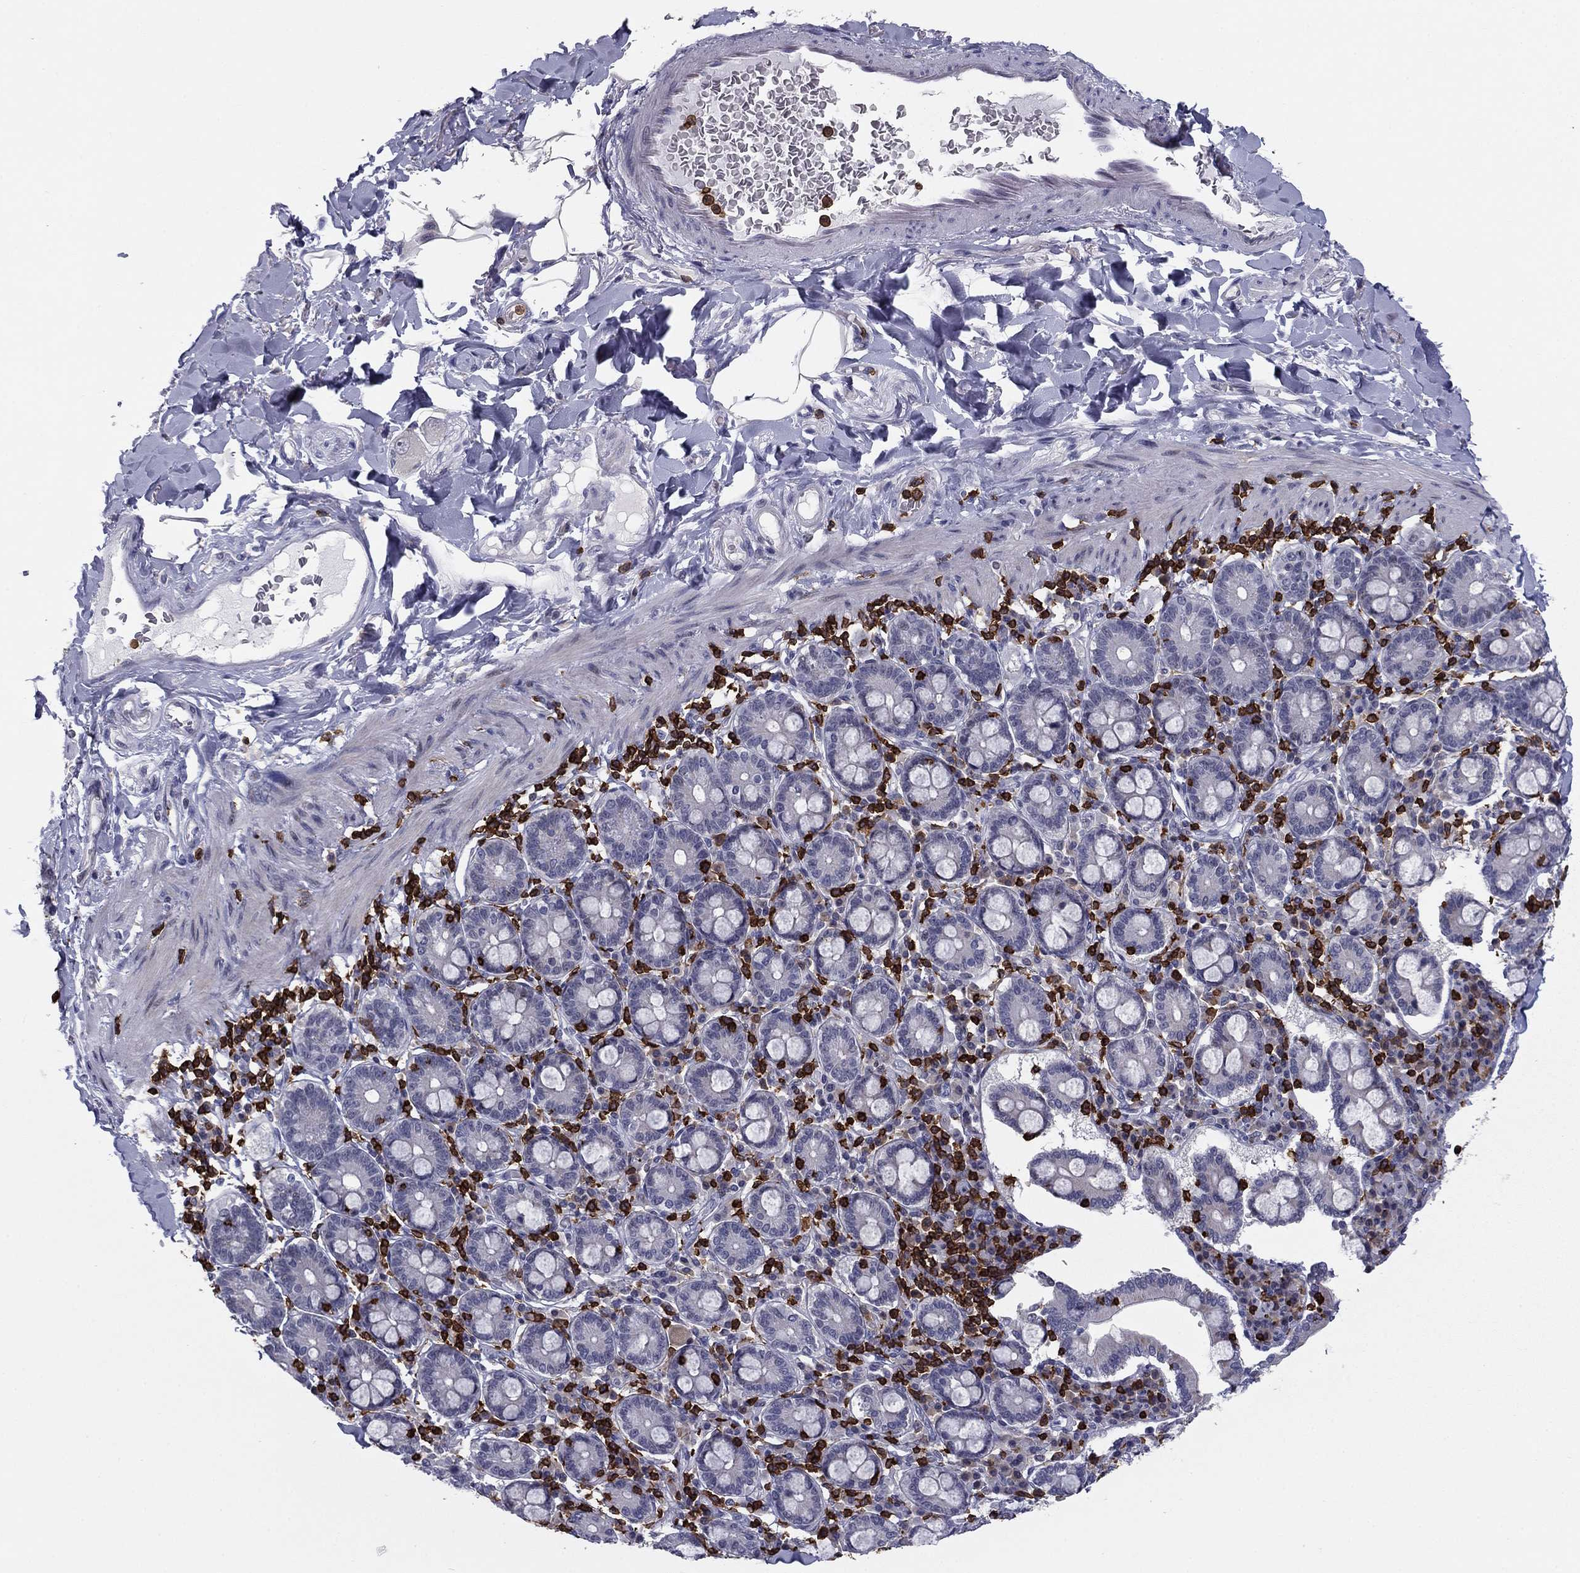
{"staining": {"intensity": "negative", "quantity": "none", "location": "none"}, "tissue": "adipose tissue", "cell_type": "Adipocytes", "image_type": "normal", "snomed": [{"axis": "morphology", "description": "Normal tissue, NOS"}, {"axis": "topography", "description": "Smooth muscle"}, {"axis": "topography", "description": "Duodenum"}, {"axis": "topography", "description": "Peripheral nerve tissue"}], "caption": "A micrograph of adipose tissue stained for a protein reveals no brown staining in adipocytes. Nuclei are stained in blue.", "gene": "ARHGAP27", "patient": {"sex": "female", "age": 61}}